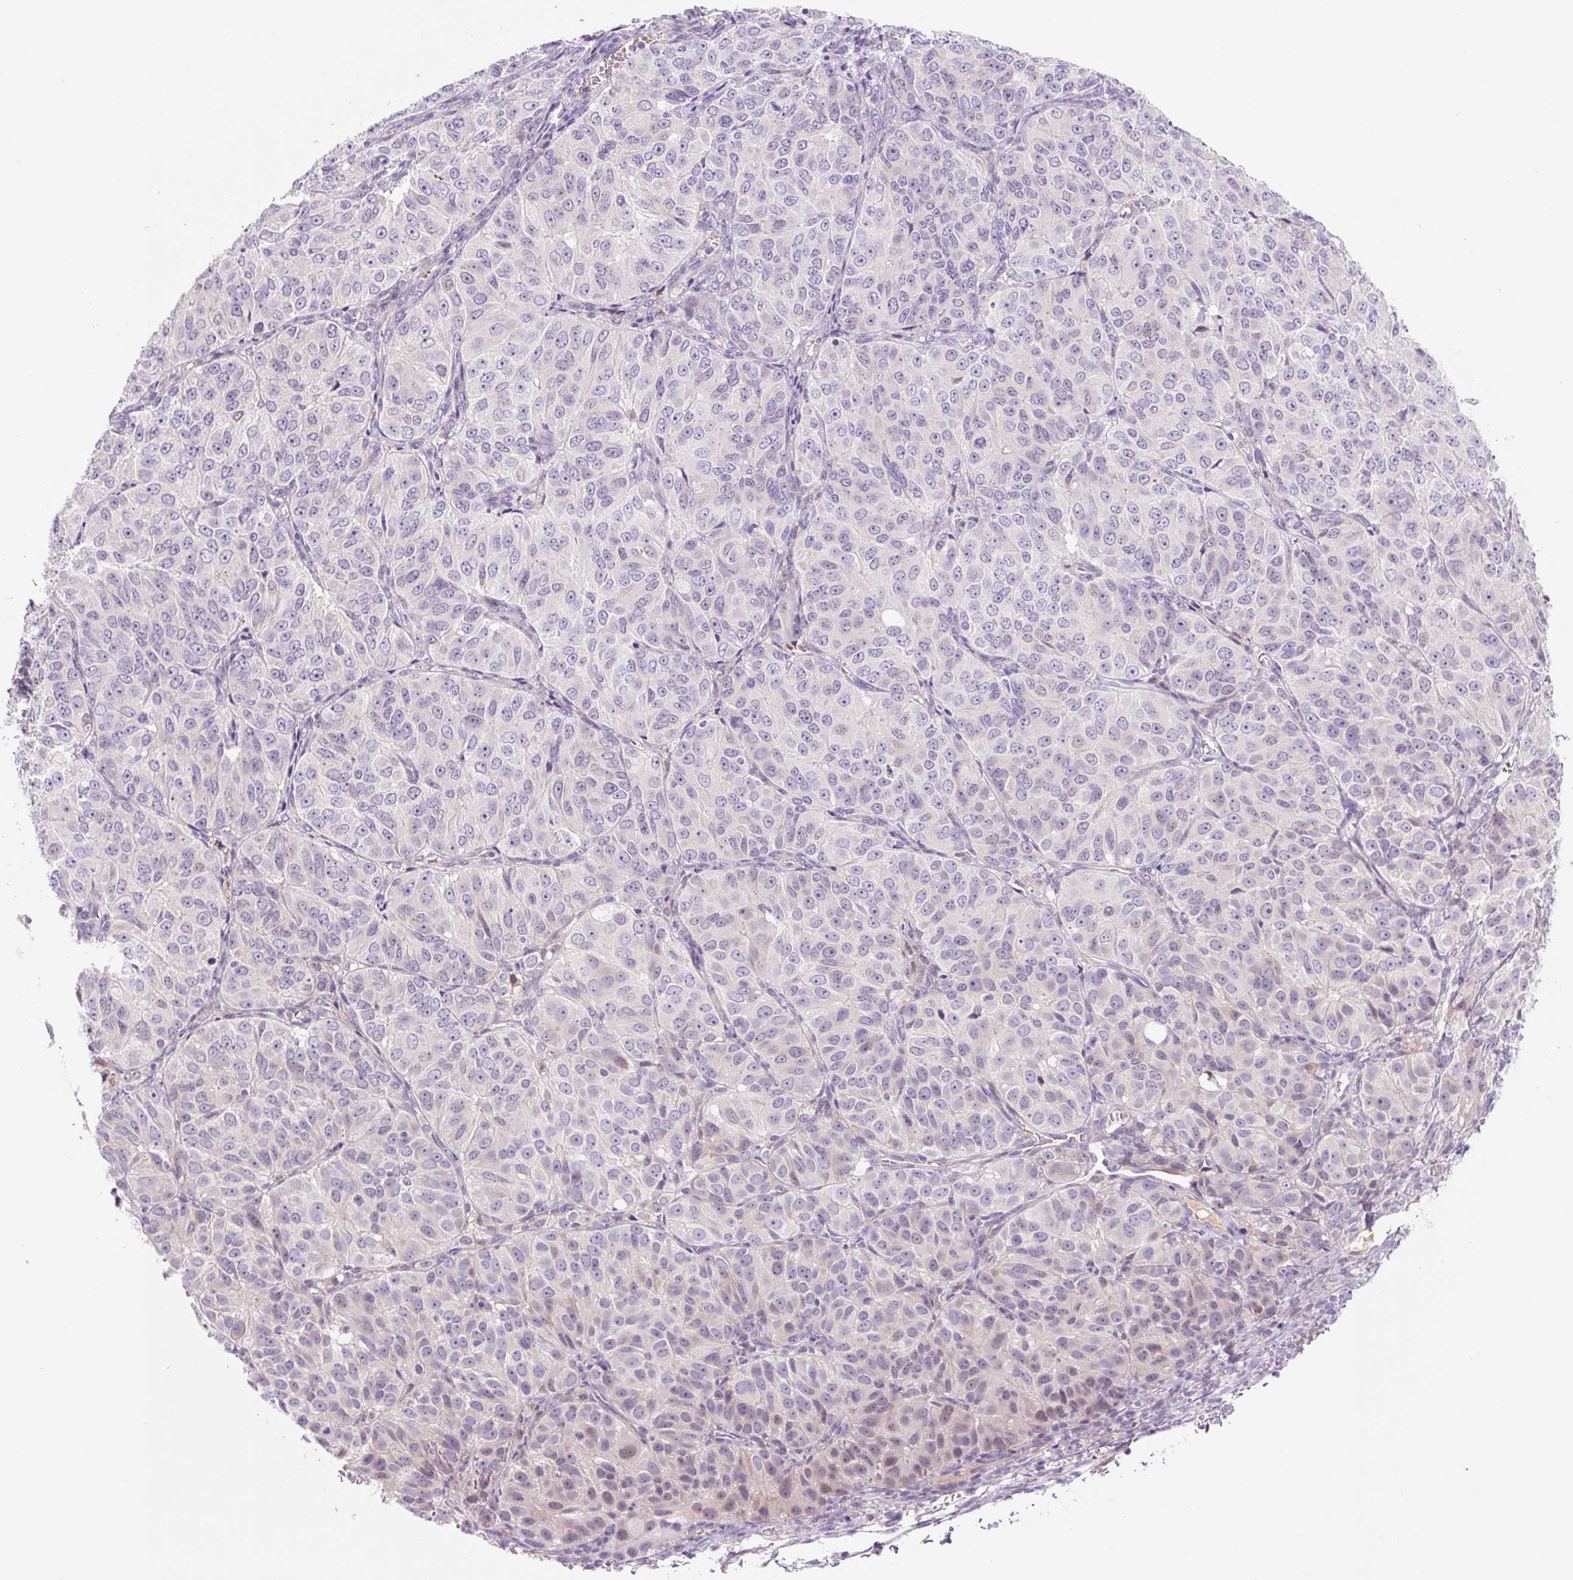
{"staining": {"intensity": "negative", "quantity": "none", "location": "none"}, "tissue": "ovarian cancer", "cell_type": "Tumor cells", "image_type": "cancer", "snomed": [{"axis": "morphology", "description": "Carcinoma, endometroid"}, {"axis": "topography", "description": "Ovary"}], "caption": "This micrograph is of ovarian cancer stained with IHC to label a protein in brown with the nuclei are counter-stained blue. There is no expression in tumor cells.", "gene": "ZNF121", "patient": {"sex": "female", "age": 51}}